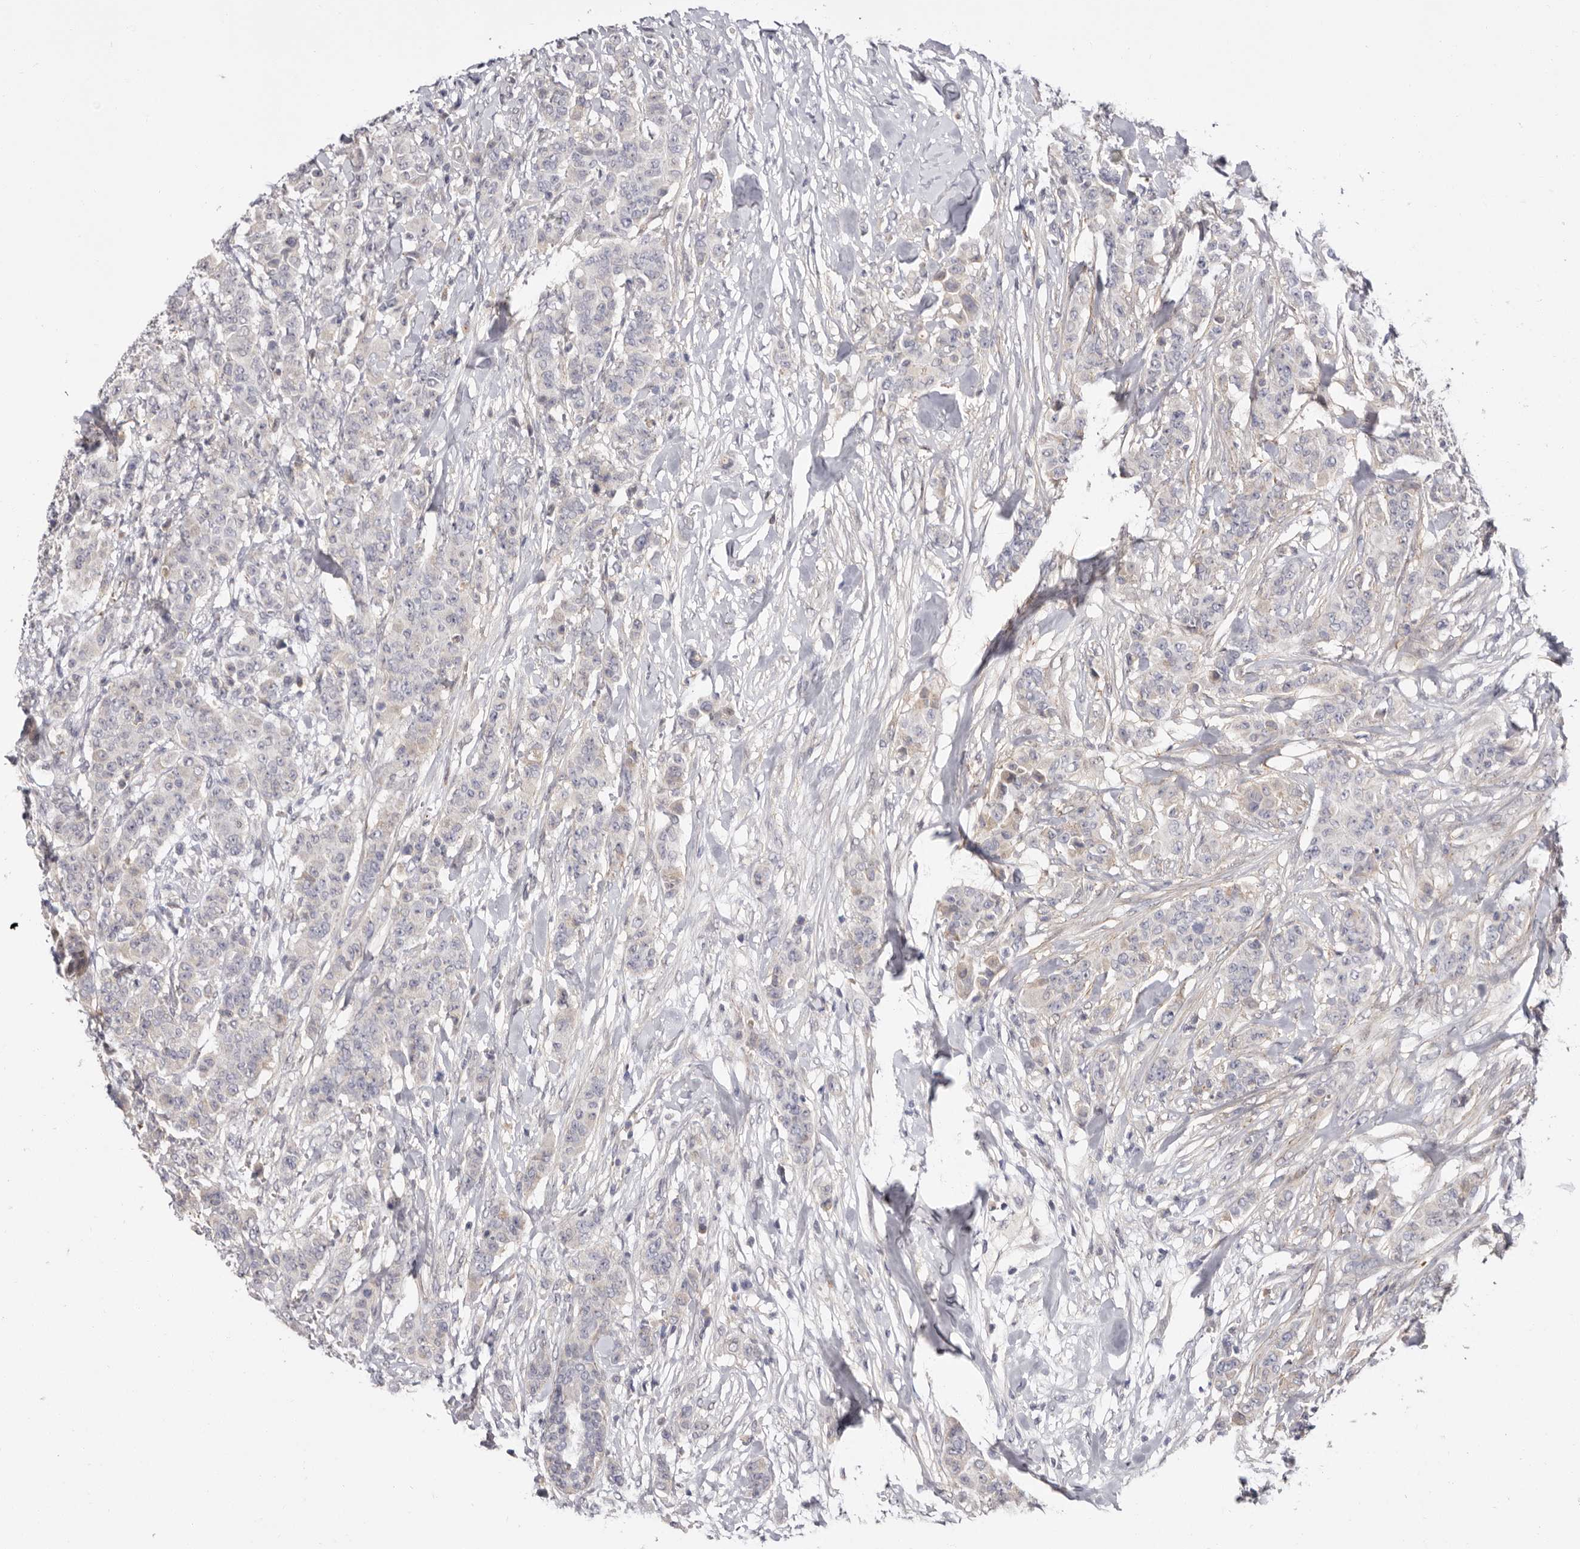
{"staining": {"intensity": "negative", "quantity": "none", "location": "none"}, "tissue": "breast cancer", "cell_type": "Tumor cells", "image_type": "cancer", "snomed": [{"axis": "morphology", "description": "Duct carcinoma"}, {"axis": "topography", "description": "Breast"}], "caption": "Breast infiltrating ductal carcinoma was stained to show a protein in brown. There is no significant expression in tumor cells.", "gene": "LMLN", "patient": {"sex": "female", "age": 40}}